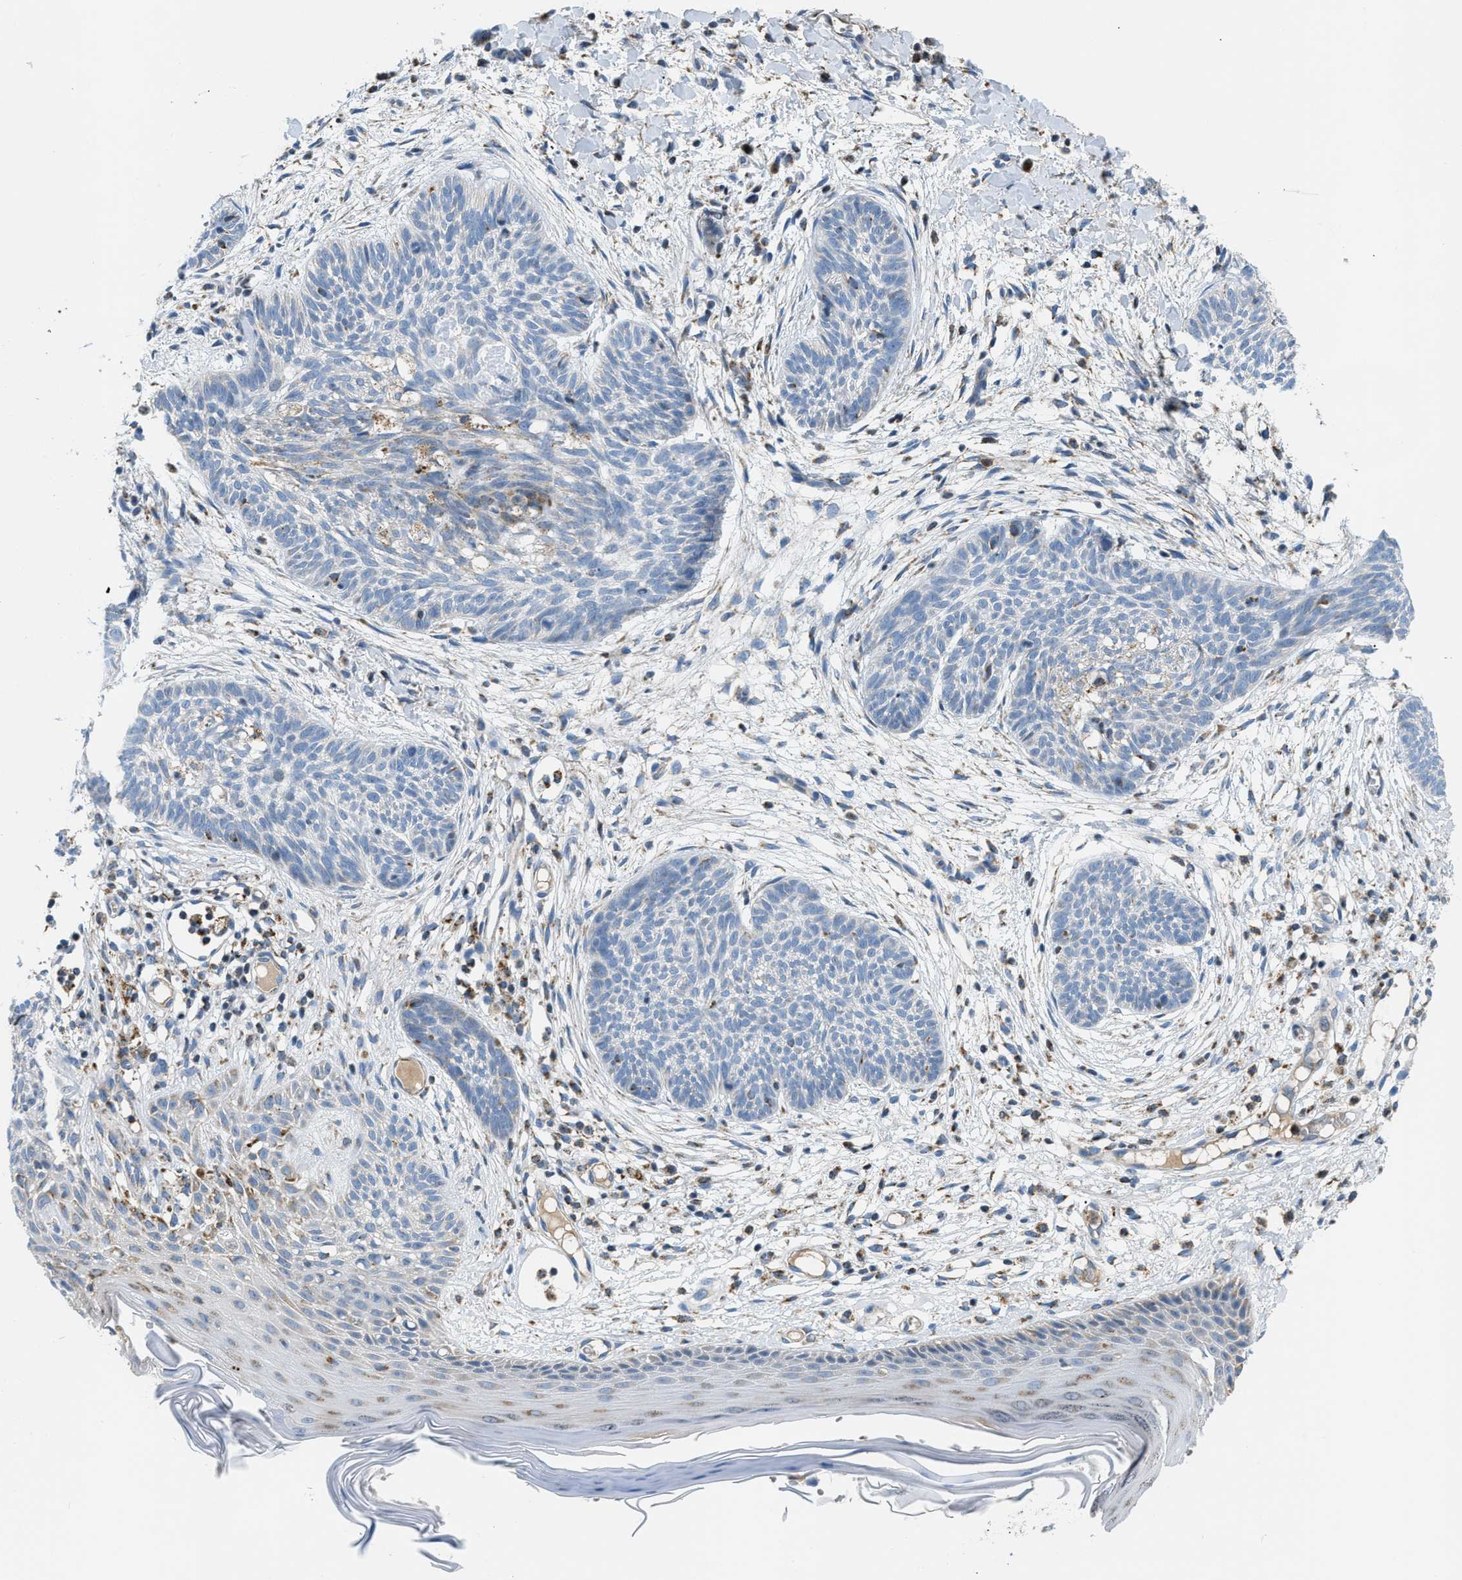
{"staining": {"intensity": "negative", "quantity": "none", "location": "none"}, "tissue": "skin cancer", "cell_type": "Tumor cells", "image_type": "cancer", "snomed": [{"axis": "morphology", "description": "Basal cell carcinoma"}, {"axis": "topography", "description": "Skin"}], "caption": "Basal cell carcinoma (skin) was stained to show a protein in brown. There is no significant expression in tumor cells.", "gene": "ACADVL", "patient": {"sex": "female", "age": 59}}